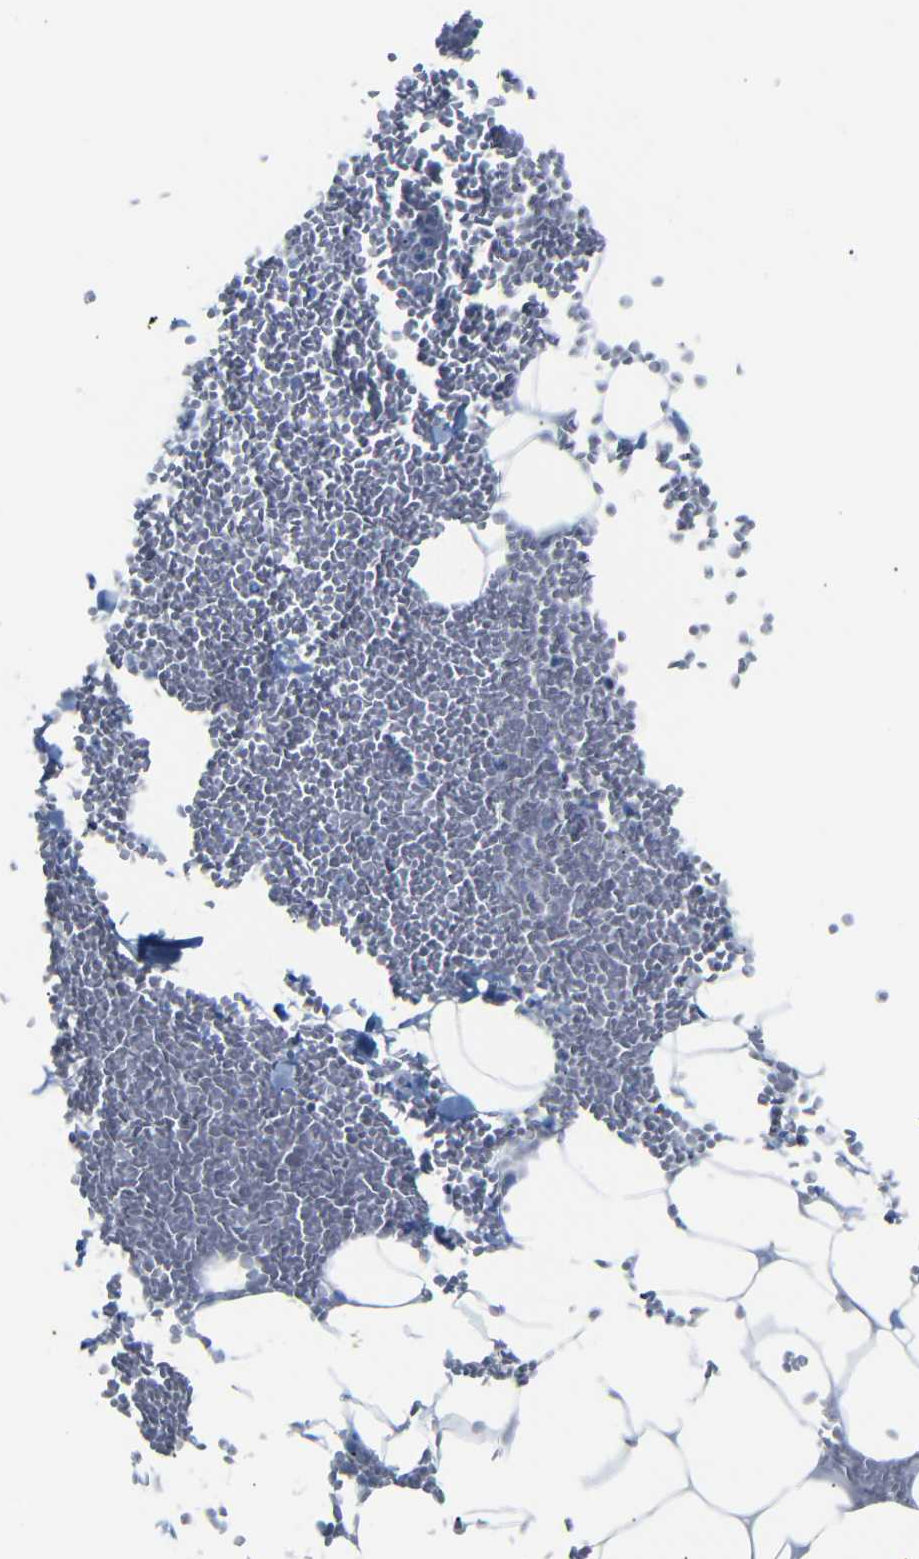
{"staining": {"intensity": "negative", "quantity": "none", "location": "none"}, "tissue": "adipose tissue", "cell_type": "Adipocytes", "image_type": "normal", "snomed": [{"axis": "morphology", "description": "Normal tissue, NOS"}, {"axis": "topography", "description": "Adipose tissue"}, {"axis": "topography", "description": "Peripheral nerve tissue"}], "caption": "Adipocytes show no significant staining in benign adipose tissue. (Stains: DAB (3,3'-diaminobenzidine) immunohistochemistry (IHC) with hematoxylin counter stain, Microscopy: brightfield microscopy at high magnification).", "gene": "FCRL1", "patient": {"sex": "male", "age": 52}}